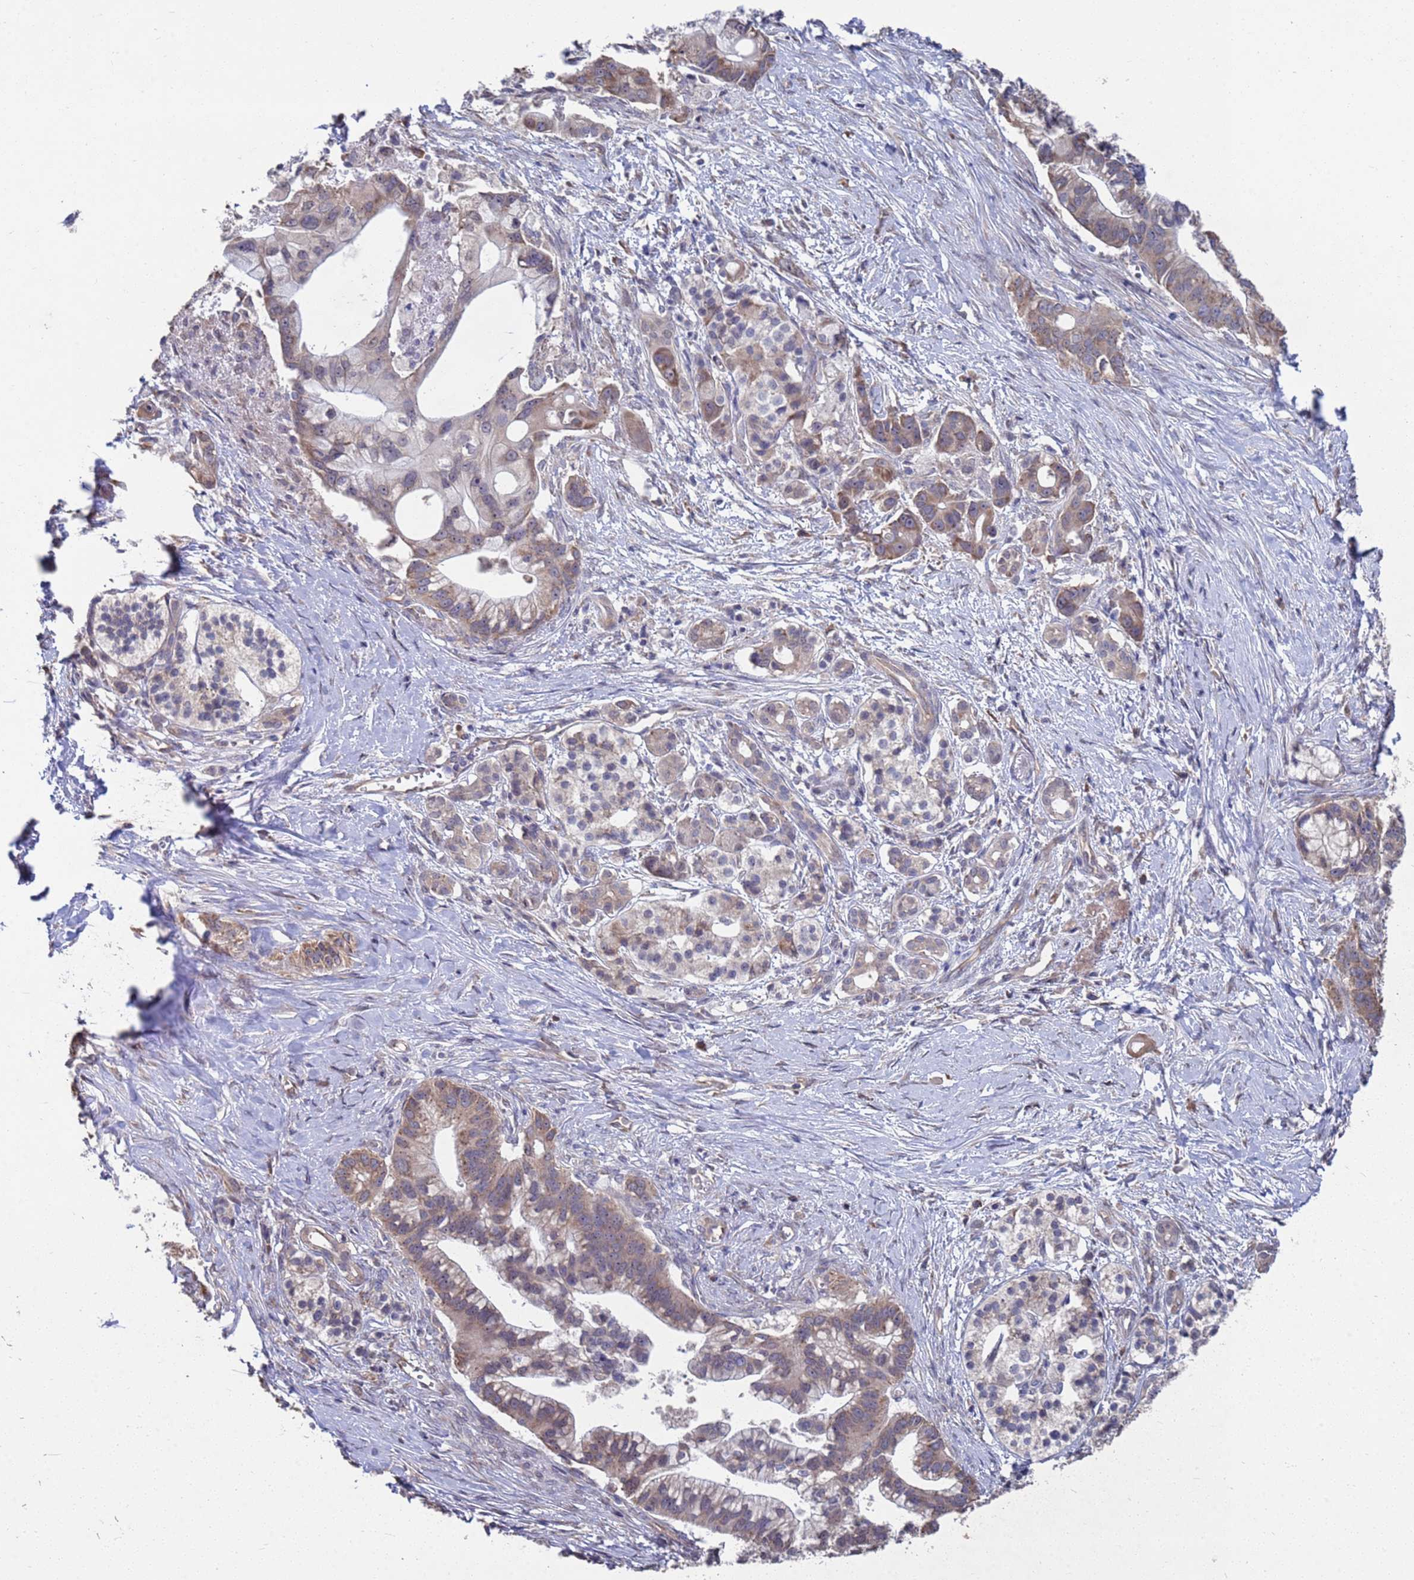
{"staining": {"intensity": "weak", "quantity": "25%-75%", "location": "cytoplasmic/membranous"}, "tissue": "pancreatic cancer", "cell_type": "Tumor cells", "image_type": "cancer", "snomed": [{"axis": "morphology", "description": "Adenocarcinoma, NOS"}, {"axis": "topography", "description": "Pancreas"}], "caption": "Immunohistochemical staining of human pancreatic adenocarcinoma displays low levels of weak cytoplasmic/membranous protein staining in approximately 25%-75% of tumor cells.", "gene": "CFAP119", "patient": {"sex": "male", "age": 68}}